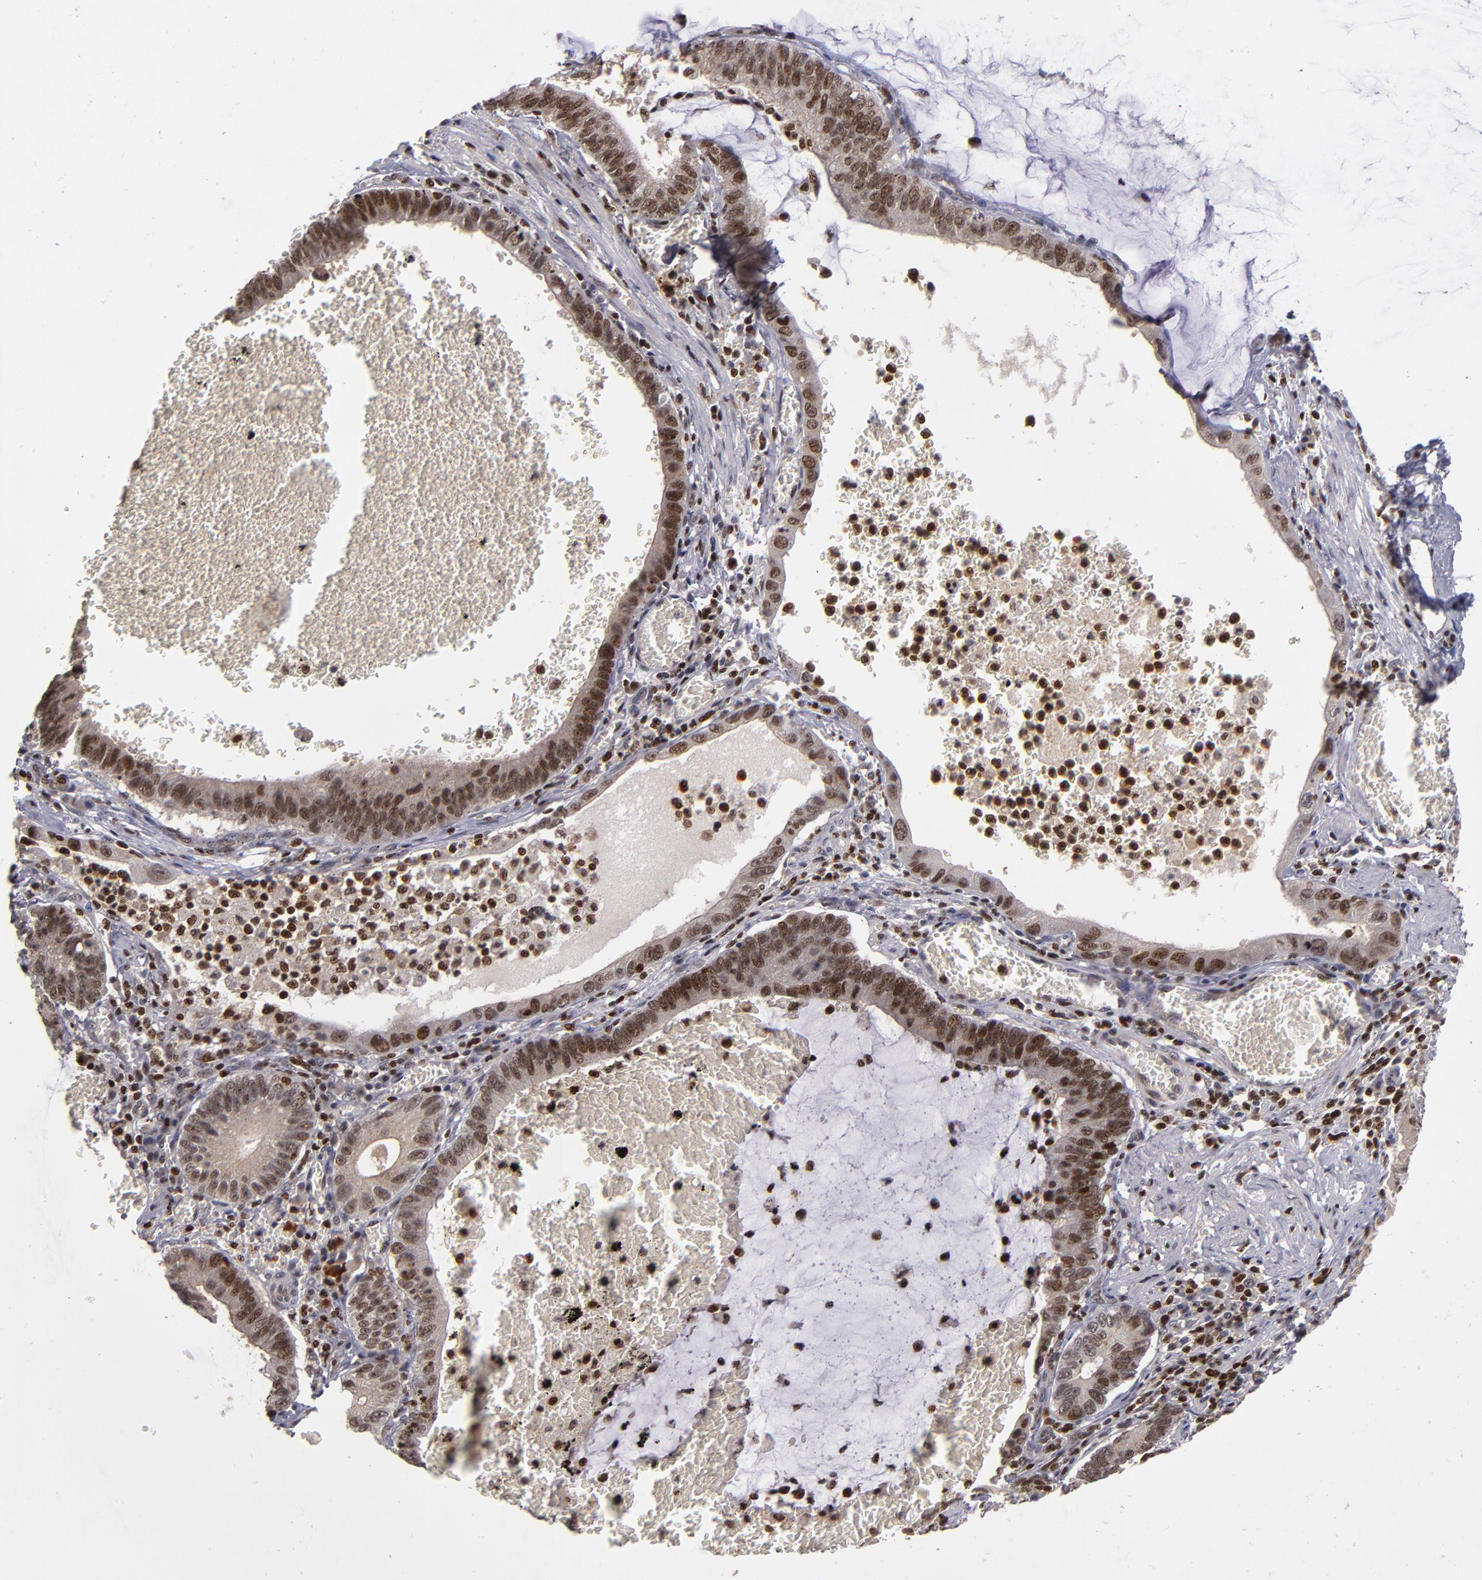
{"staining": {"intensity": "moderate", "quantity": ">75%", "location": "nuclear"}, "tissue": "stomach cancer", "cell_type": "Tumor cells", "image_type": "cancer", "snomed": [{"axis": "morphology", "description": "Adenocarcinoma, NOS"}, {"axis": "topography", "description": "Stomach"}, {"axis": "topography", "description": "Gastric cardia"}], "caption": "Moderate nuclear positivity is seen in approximately >75% of tumor cells in stomach cancer.", "gene": "KDM6A", "patient": {"sex": "male", "age": 59}}